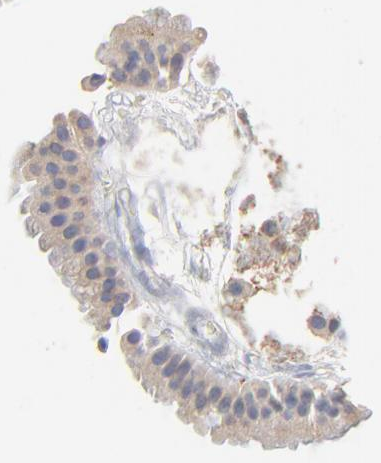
{"staining": {"intensity": "weak", "quantity": ">75%", "location": "cytoplasmic/membranous"}, "tissue": "gallbladder", "cell_type": "Glandular cells", "image_type": "normal", "snomed": [{"axis": "morphology", "description": "Normal tissue, NOS"}, {"axis": "topography", "description": "Gallbladder"}], "caption": "High-power microscopy captured an immunohistochemistry (IHC) histopathology image of normal gallbladder, revealing weak cytoplasmic/membranous staining in approximately >75% of glandular cells. (DAB (3,3'-diaminobenzidine) = brown stain, brightfield microscopy at high magnification).", "gene": "AADAC", "patient": {"sex": "female", "age": 63}}